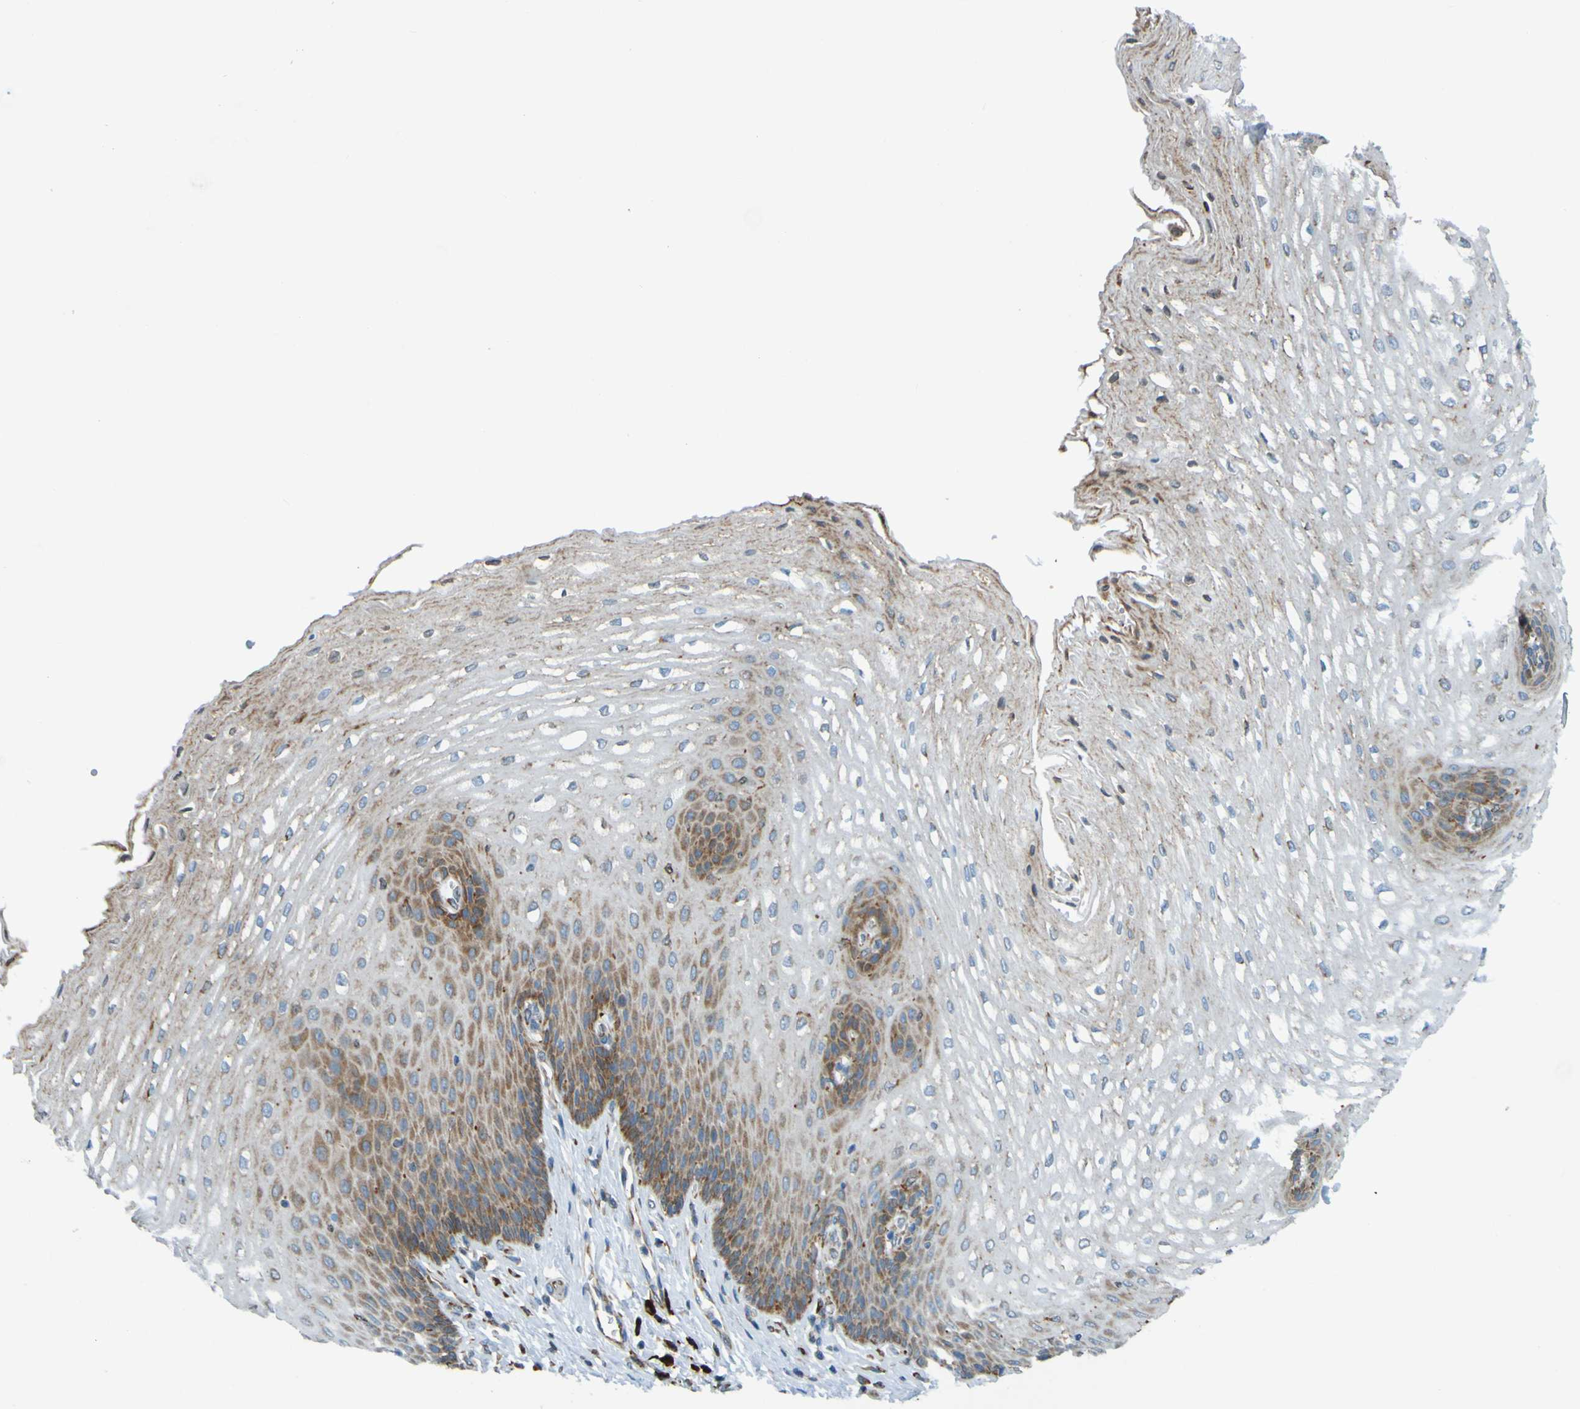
{"staining": {"intensity": "weak", "quantity": "25%-75%", "location": "cytoplasmic/membranous"}, "tissue": "esophagus", "cell_type": "Squamous epithelial cells", "image_type": "normal", "snomed": [{"axis": "morphology", "description": "Normal tissue, NOS"}, {"axis": "topography", "description": "Esophagus"}], "caption": "Esophagus stained with DAB (3,3'-diaminobenzidine) IHC demonstrates low levels of weak cytoplasmic/membranous positivity in approximately 25%-75% of squamous epithelial cells.", "gene": "SSR1", "patient": {"sex": "male", "age": 54}}